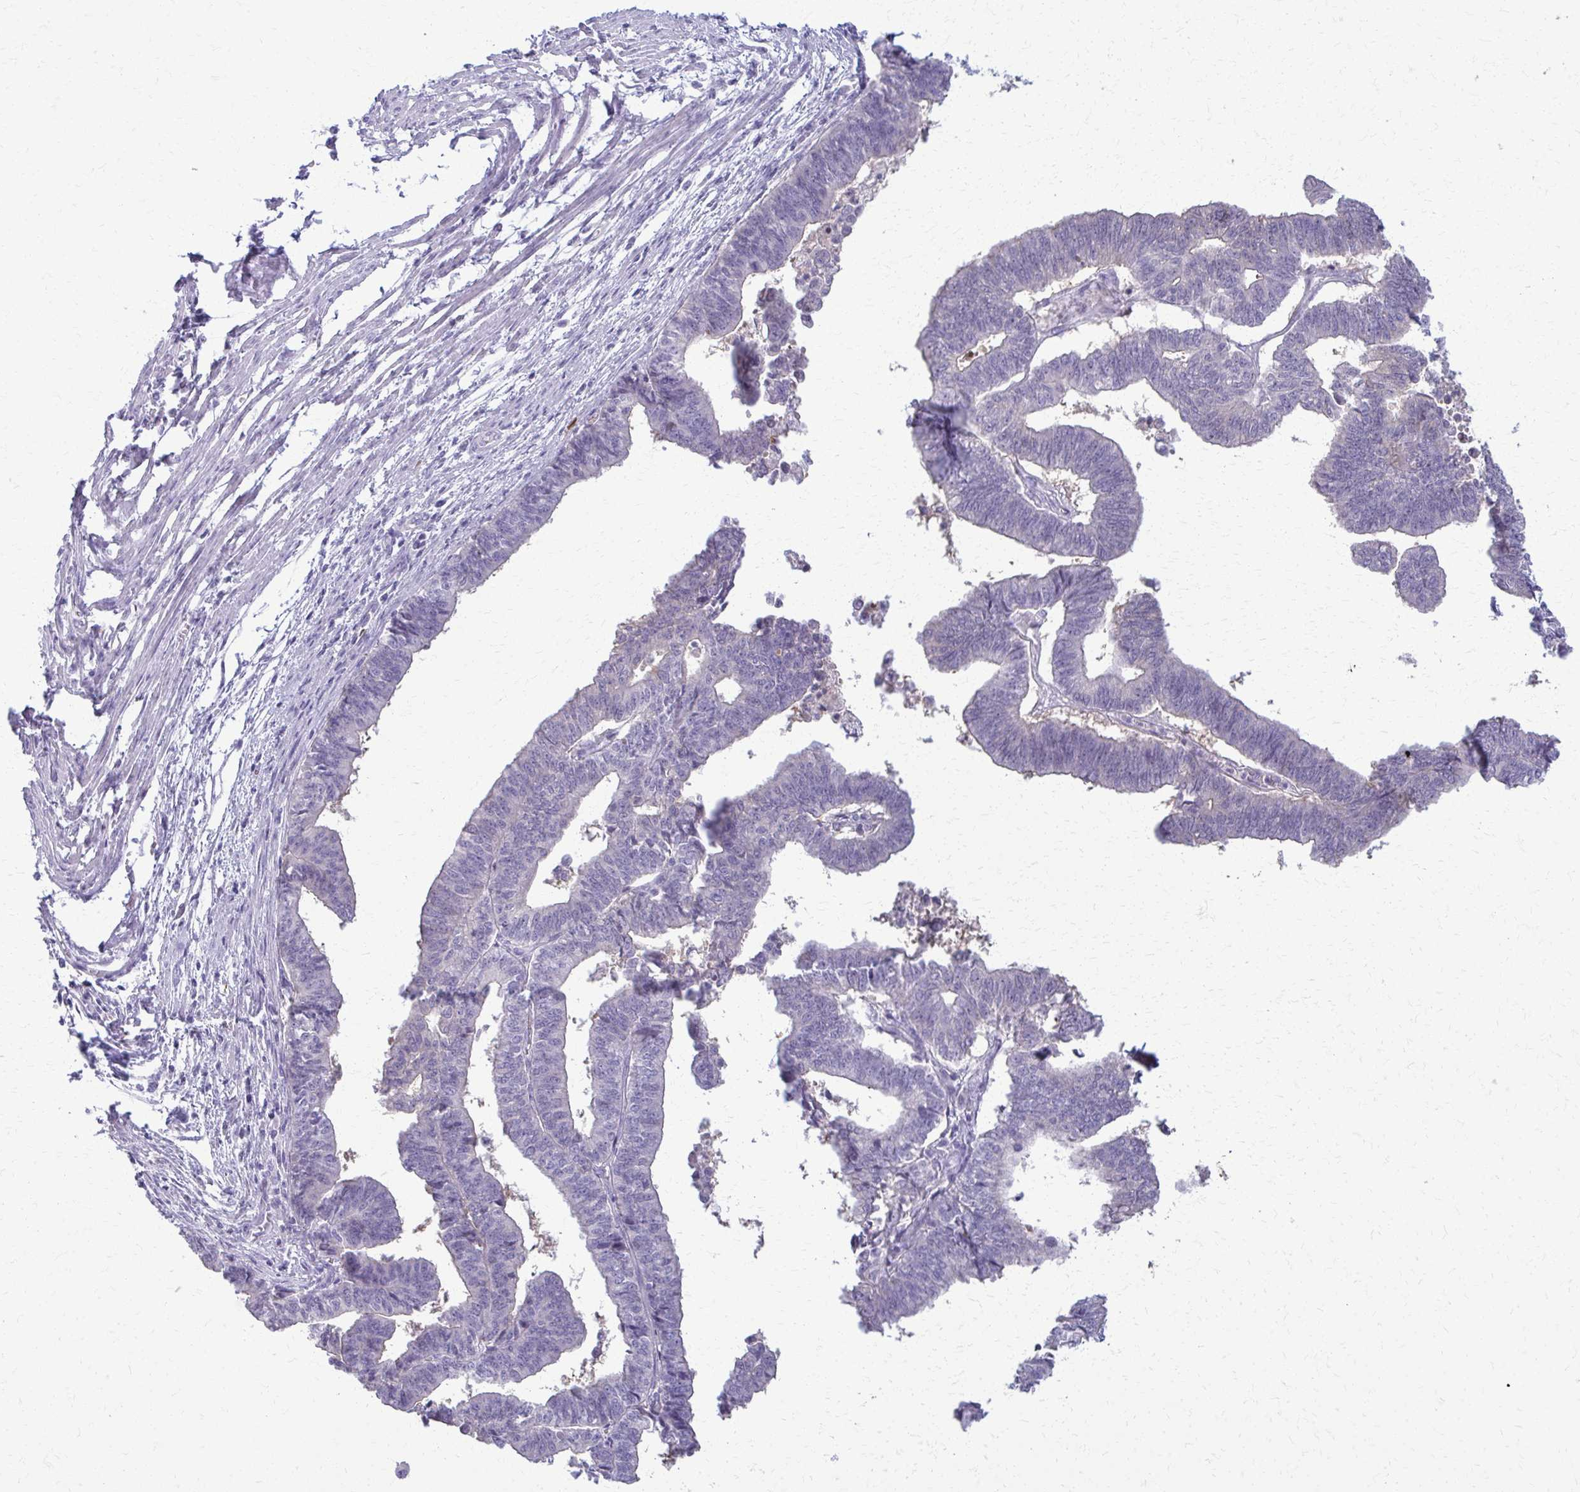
{"staining": {"intensity": "negative", "quantity": "none", "location": "none"}, "tissue": "endometrial cancer", "cell_type": "Tumor cells", "image_type": "cancer", "snomed": [{"axis": "morphology", "description": "Adenocarcinoma, NOS"}, {"axis": "topography", "description": "Endometrium"}], "caption": "Immunohistochemistry image of adenocarcinoma (endometrial) stained for a protein (brown), which reveals no staining in tumor cells.", "gene": "OR4M1", "patient": {"sex": "female", "age": 65}}